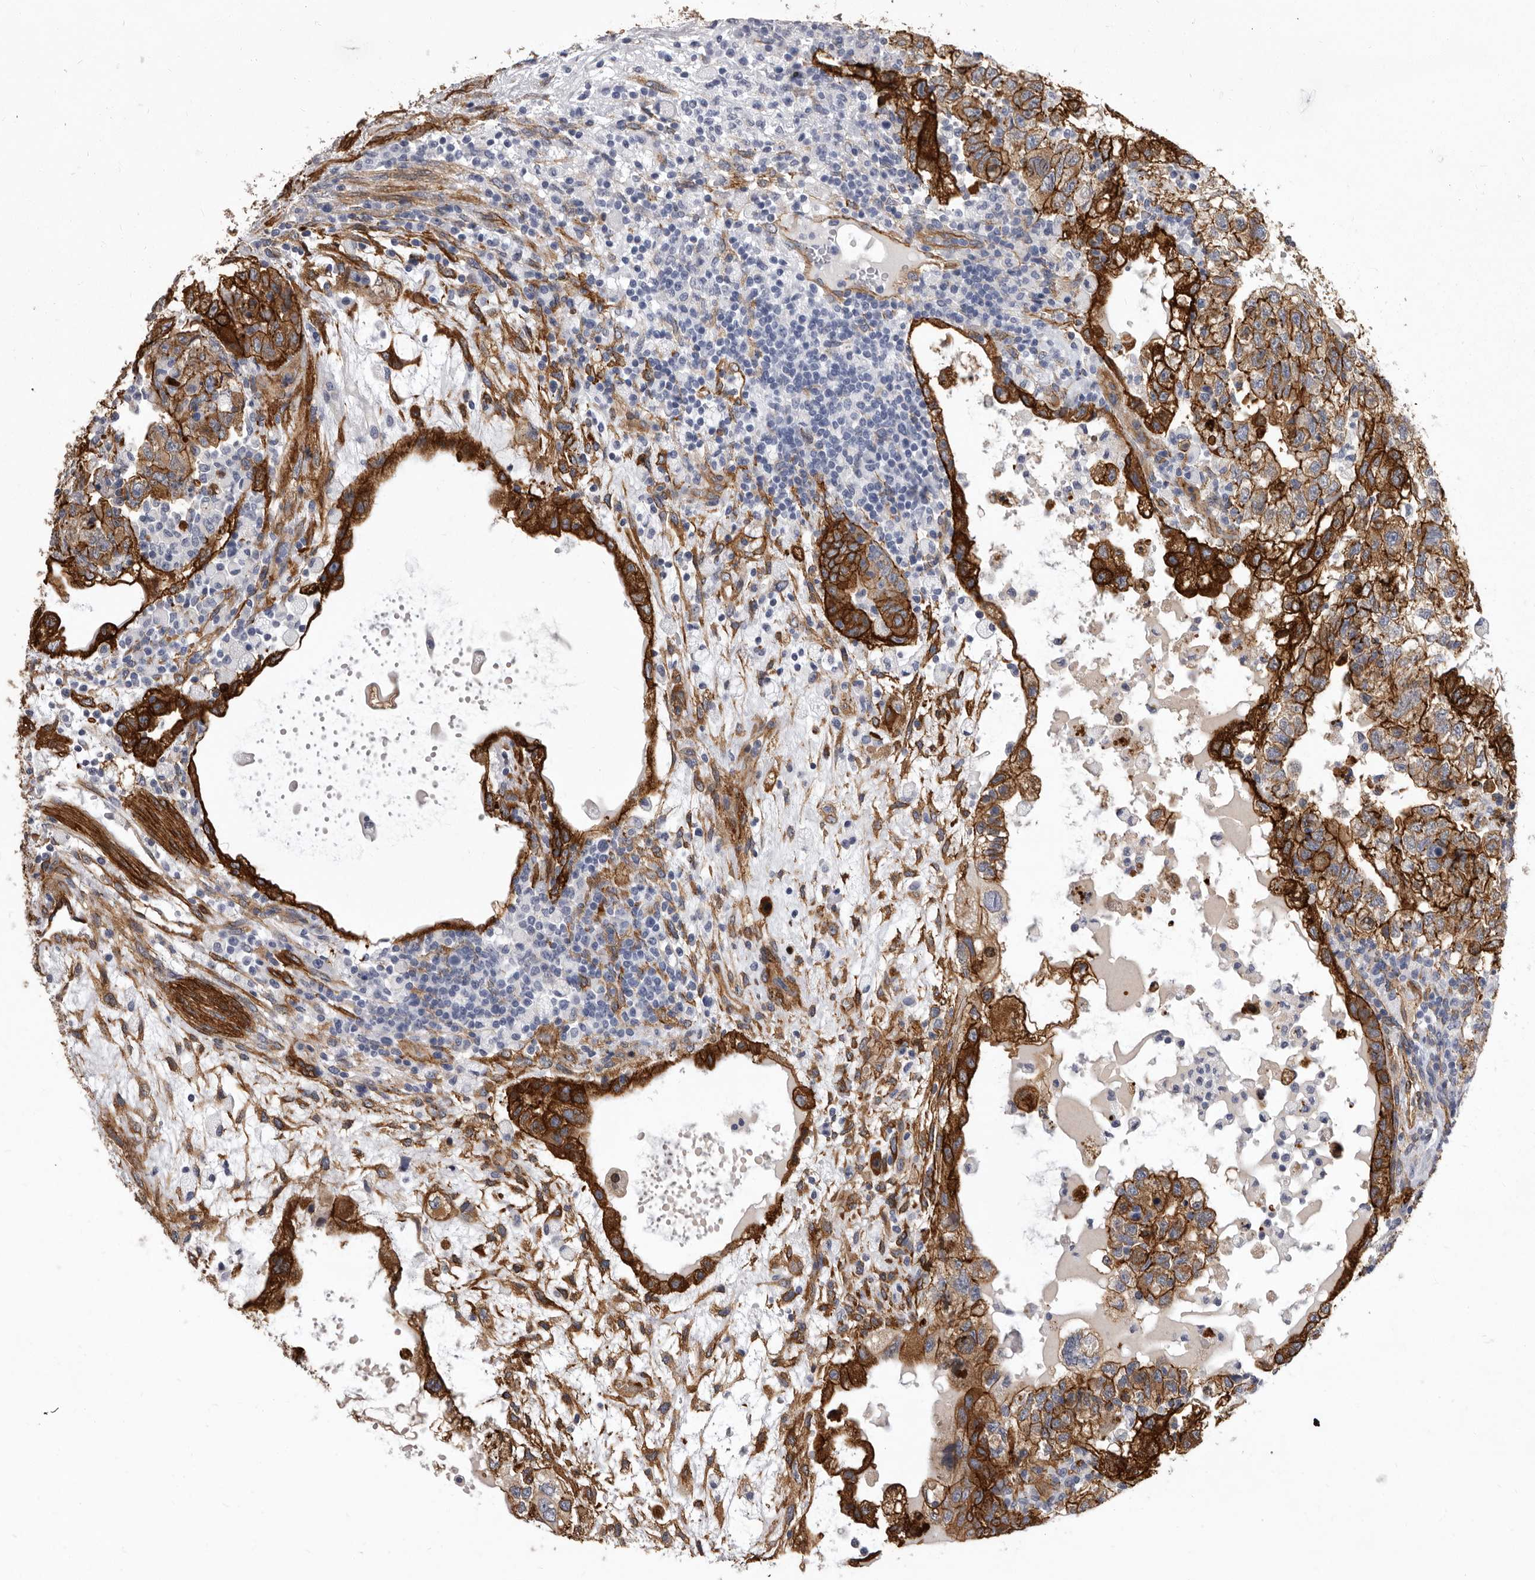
{"staining": {"intensity": "strong", "quantity": "25%-75%", "location": "cytoplasmic/membranous"}, "tissue": "testis cancer", "cell_type": "Tumor cells", "image_type": "cancer", "snomed": [{"axis": "morphology", "description": "Carcinoma, Embryonal, NOS"}, {"axis": "topography", "description": "Testis"}], "caption": "Immunohistochemical staining of human testis cancer exhibits high levels of strong cytoplasmic/membranous expression in about 25%-75% of tumor cells.", "gene": "ENAH", "patient": {"sex": "male", "age": 36}}